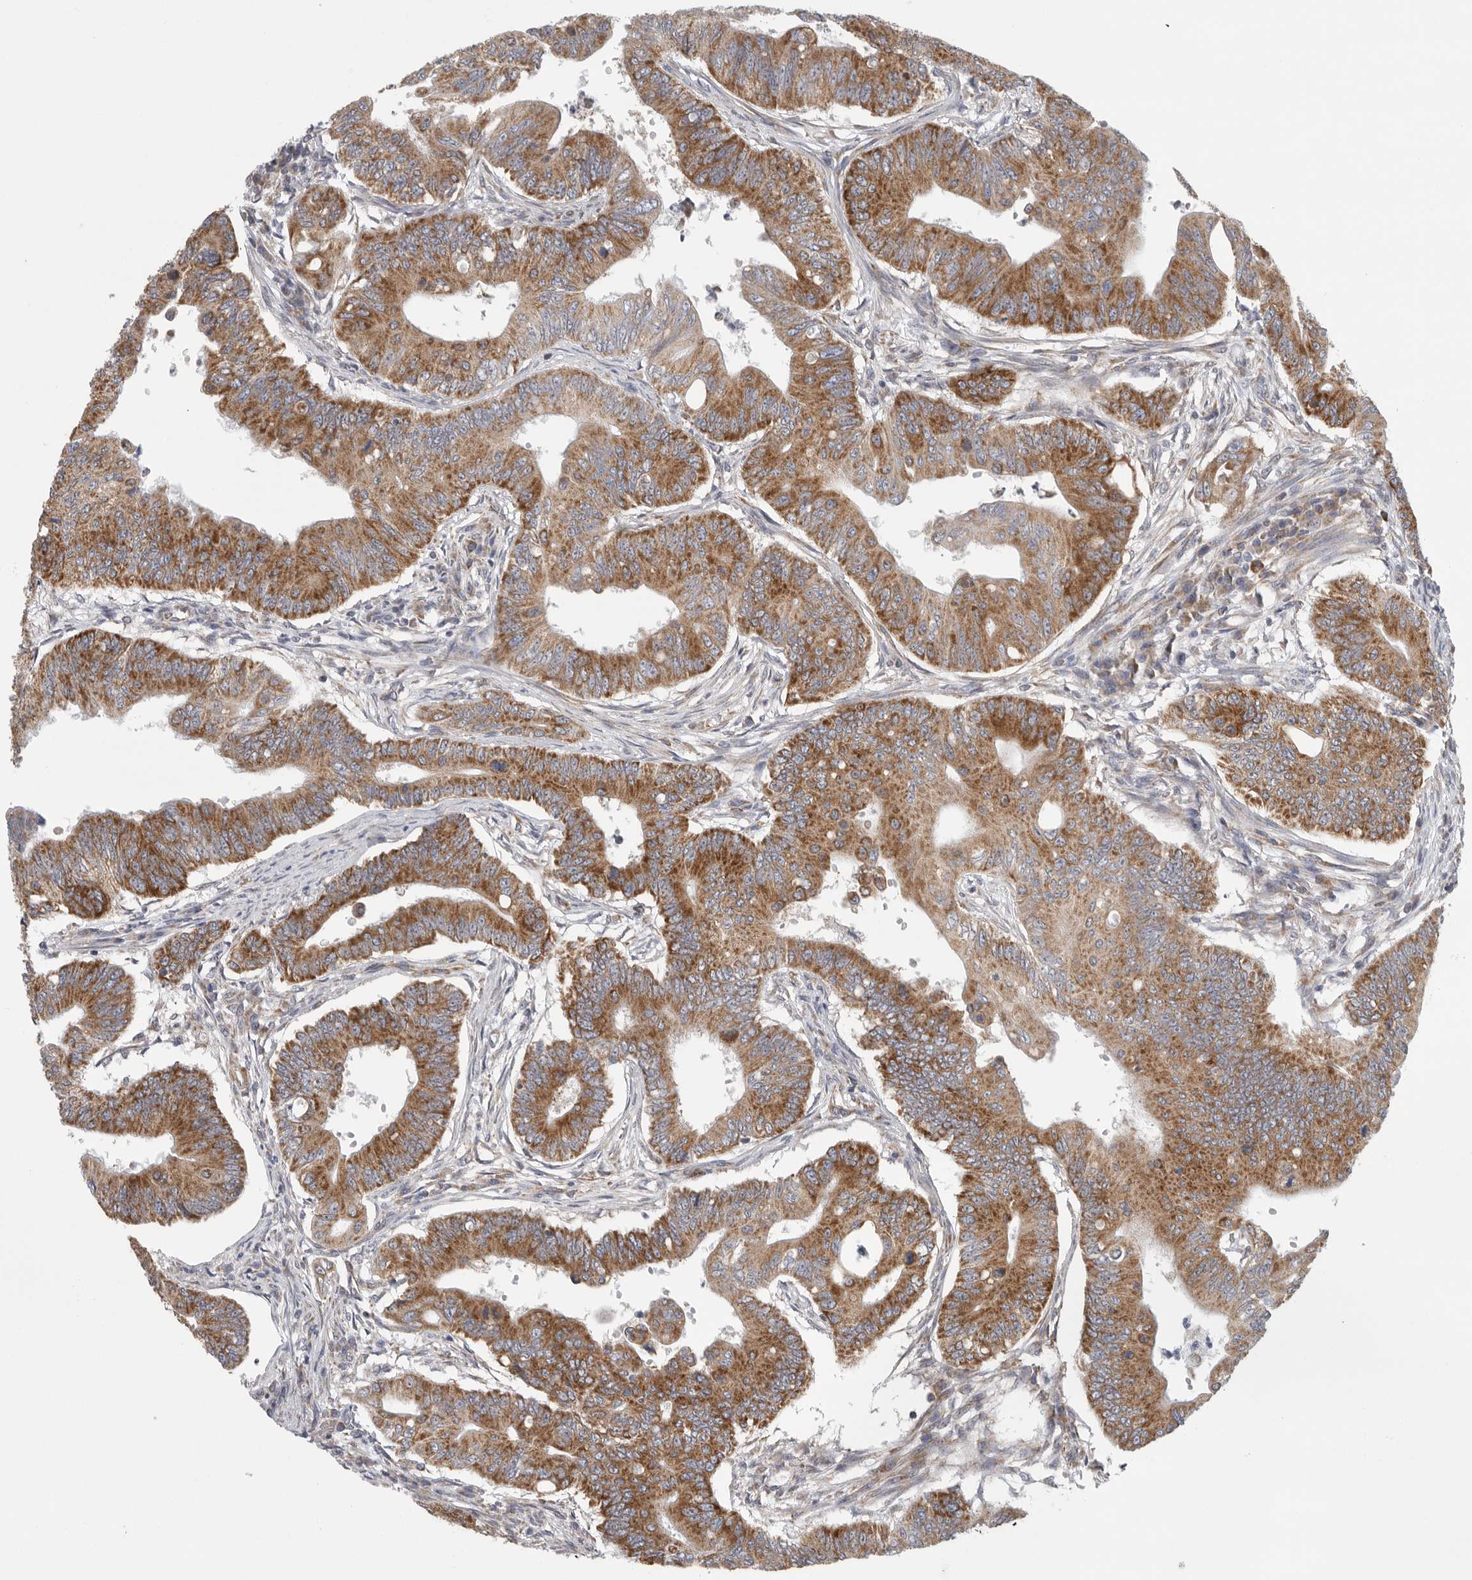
{"staining": {"intensity": "moderate", "quantity": ">75%", "location": "cytoplasmic/membranous"}, "tissue": "colorectal cancer", "cell_type": "Tumor cells", "image_type": "cancer", "snomed": [{"axis": "morphology", "description": "Adenoma, NOS"}, {"axis": "morphology", "description": "Adenocarcinoma, NOS"}, {"axis": "topography", "description": "Colon"}], "caption": "A brown stain shows moderate cytoplasmic/membranous positivity of a protein in human colorectal cancer tumor cells.", "gene": "FKBP8", "patient": {"sex": "male", "age": 79}}